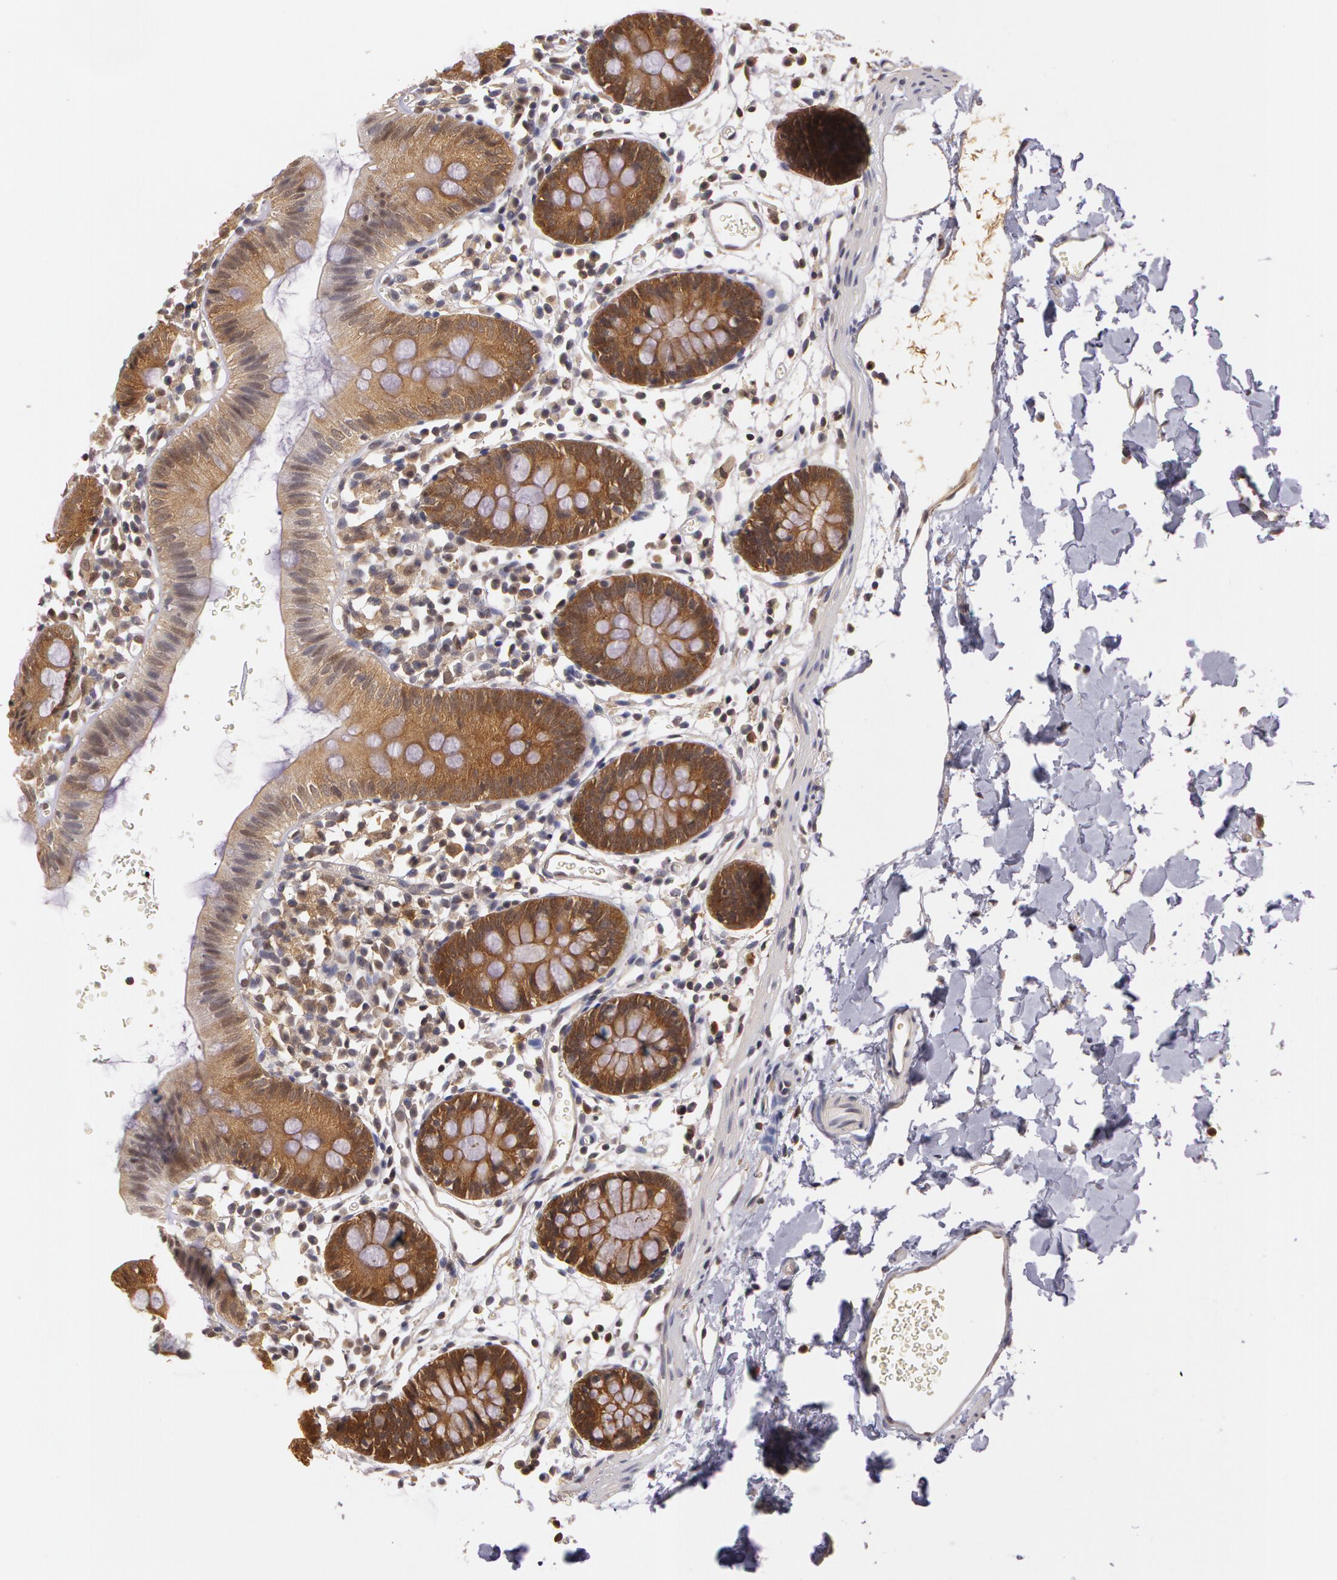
{"staining": {"intensity": "weak", "quantity": ">75%", "location": "cytoplasmic/membranous"}, "tissue": "colon", "cell_type": "Endothelial cells", "image_type": "normal", "snomed": [{"axis": "morphology", "description": "Normal tissue, NOS"}, {"axis": "topography", "description": "Colon"}], "caption": "Protein expression by immunohistochemistry (IHC) displays weak cytoplasmic/membranous positivity in about >75% of endothelial cells in benign colon.", "gene": "AHSA1", "patient": {"sex": "male", "age": 14}}